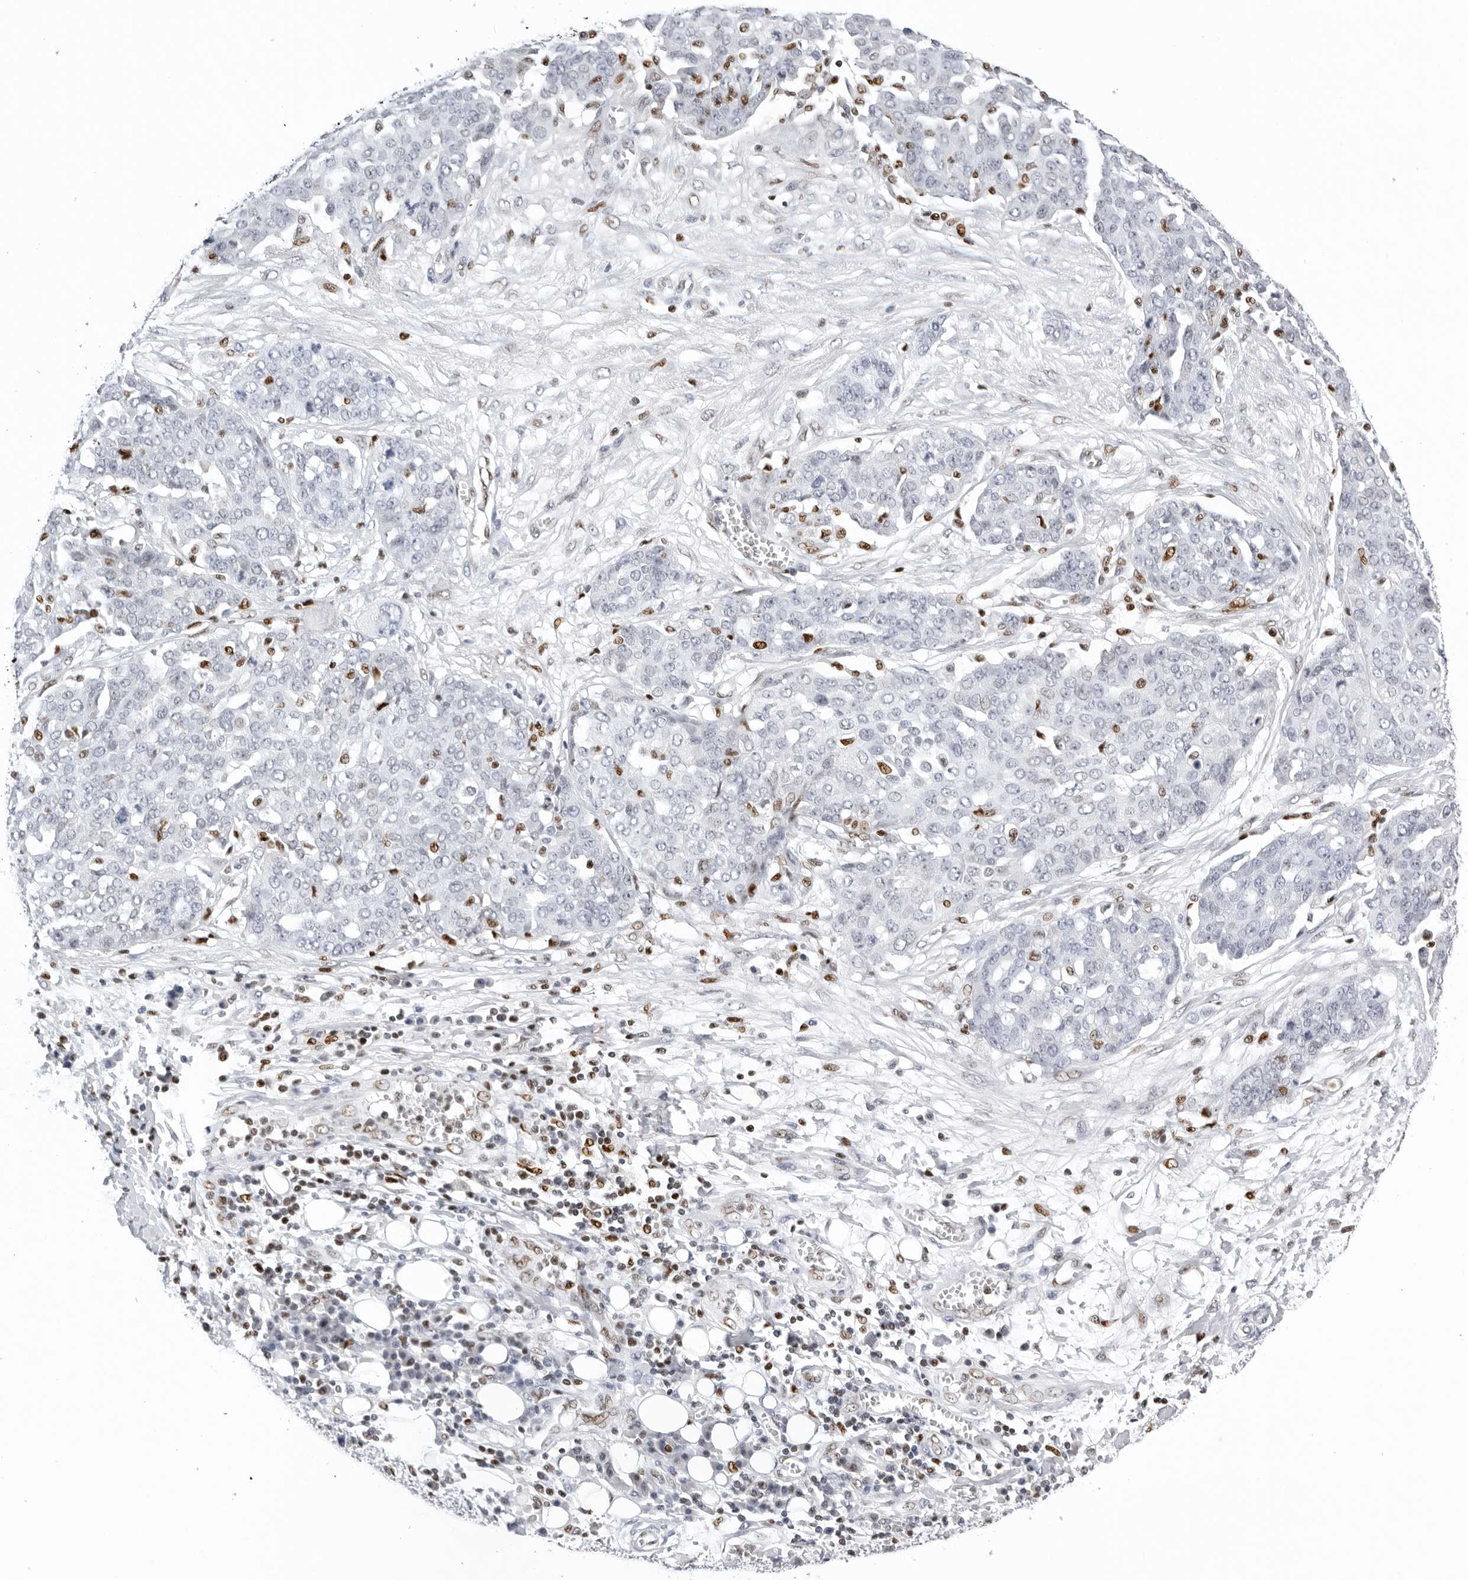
{"staining": {"intensity": "negative", "quantity": "none", "location": "none"}, "tissue": "ovarian cancer", "cell_type": "Tumor cells", "image_type": "cancer", "snomed": [{"axis": "morphology", "description": "Cystadenocarcinoma, serous, NOS"}, {"axis": "topography", "description": "Soft tissue"}, {"axis": "topography", "description": "Ovary"}], "caption": "The immunohistochemistry photomicrograph has no significant positivity in tumor cells of ovarian cancer tissue.", "gene": "OGG1", "patient": {"sex": "female", "age": 57}}